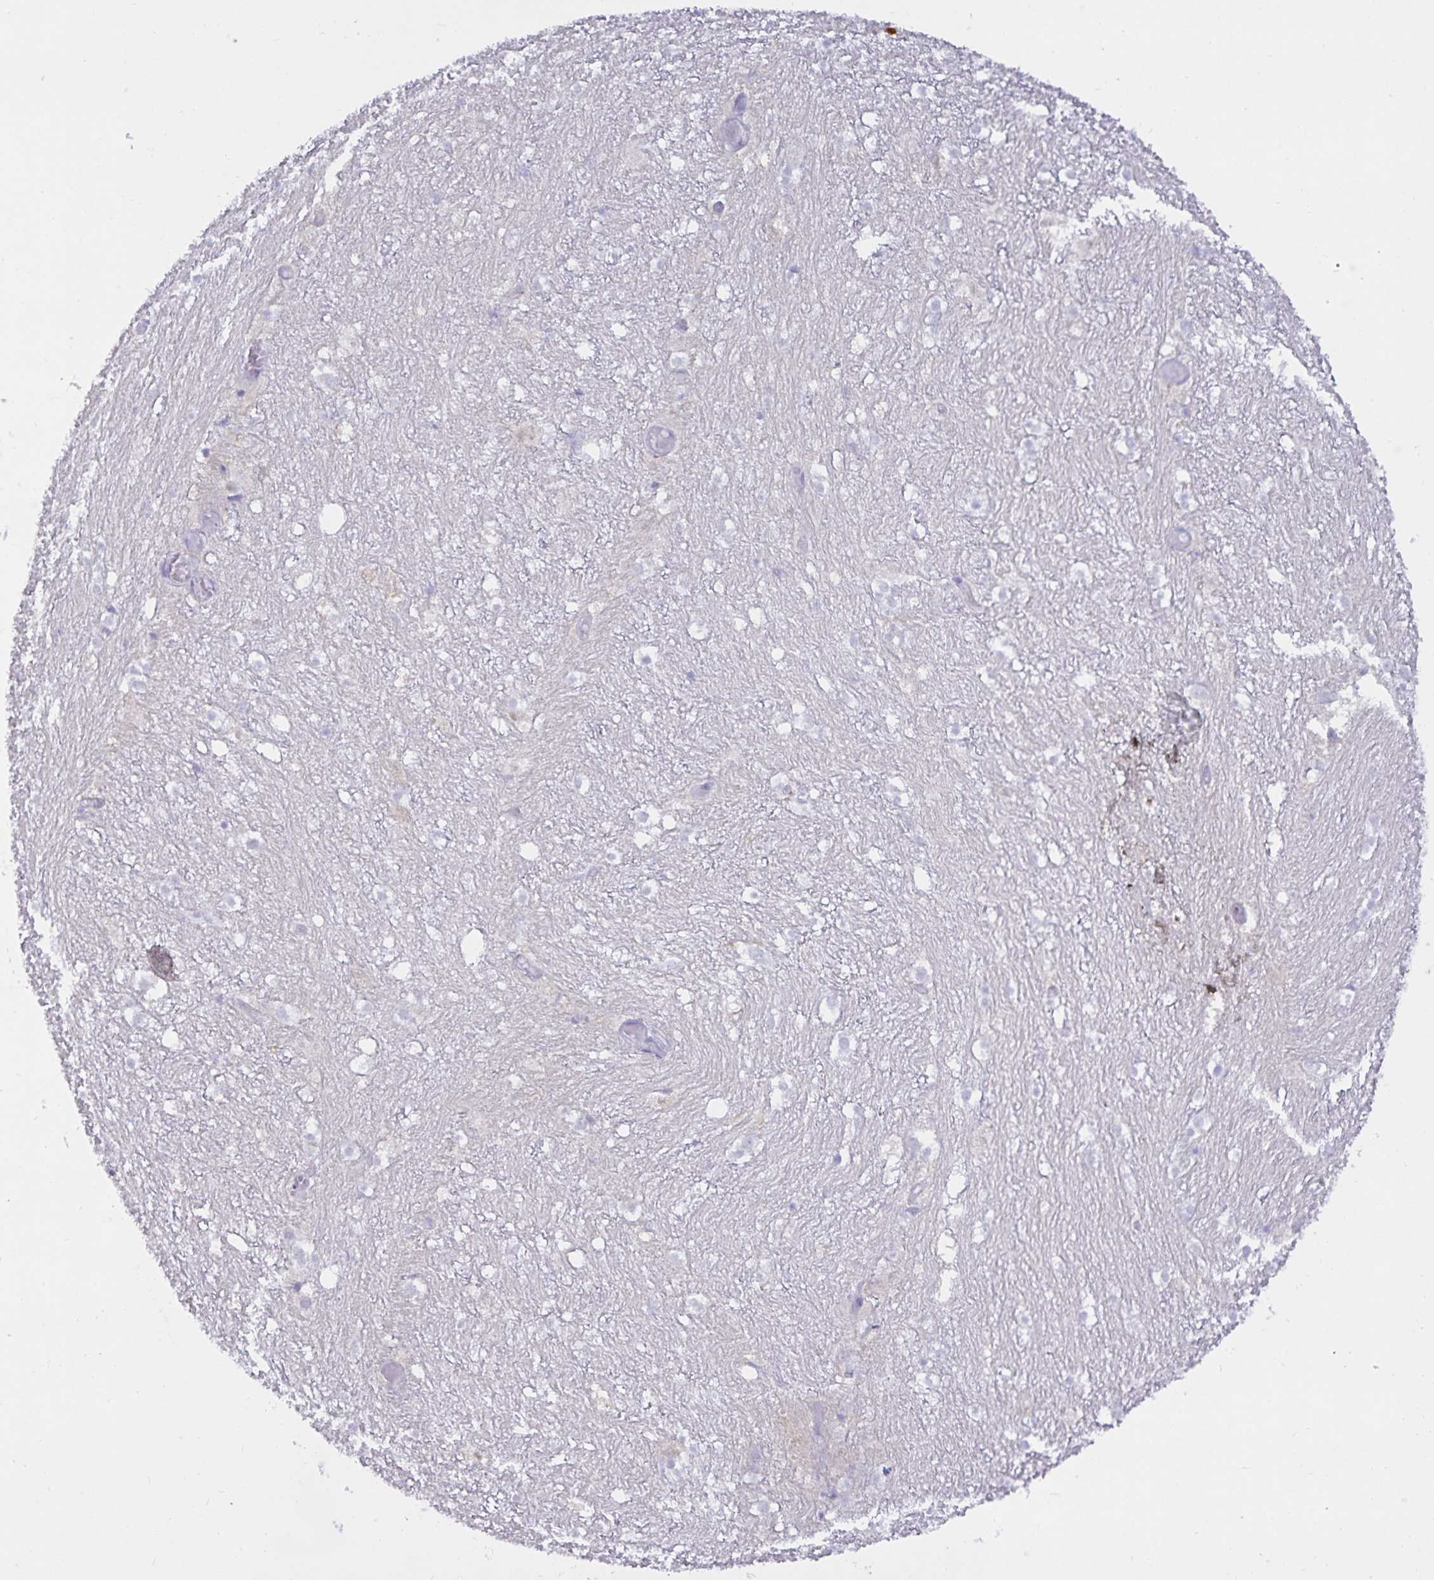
{"staining": {"intensity": "negative", "quantity": "none", "location": "none"}, "tissue": "hippocampus", "cell_type": "Glial cells", "image_type": "normal", "snomed": [{"axis": "morphology", "description": "Normal tissue, NOS"}, {"axis": "topography", "description": "Hippocampus"}], "caption": "This is a photomicrograph of immunohistochemistry staining of unremarkable hippocampus, which shows no staining in glial cells. The staining was performed using DAB to visualize the protein expression in brown, while the nuclei were stained in blue with hematoxylin (Magnification: 20x).", "gene": "MON2", "patient": {"sex": "female", "age": 52}}